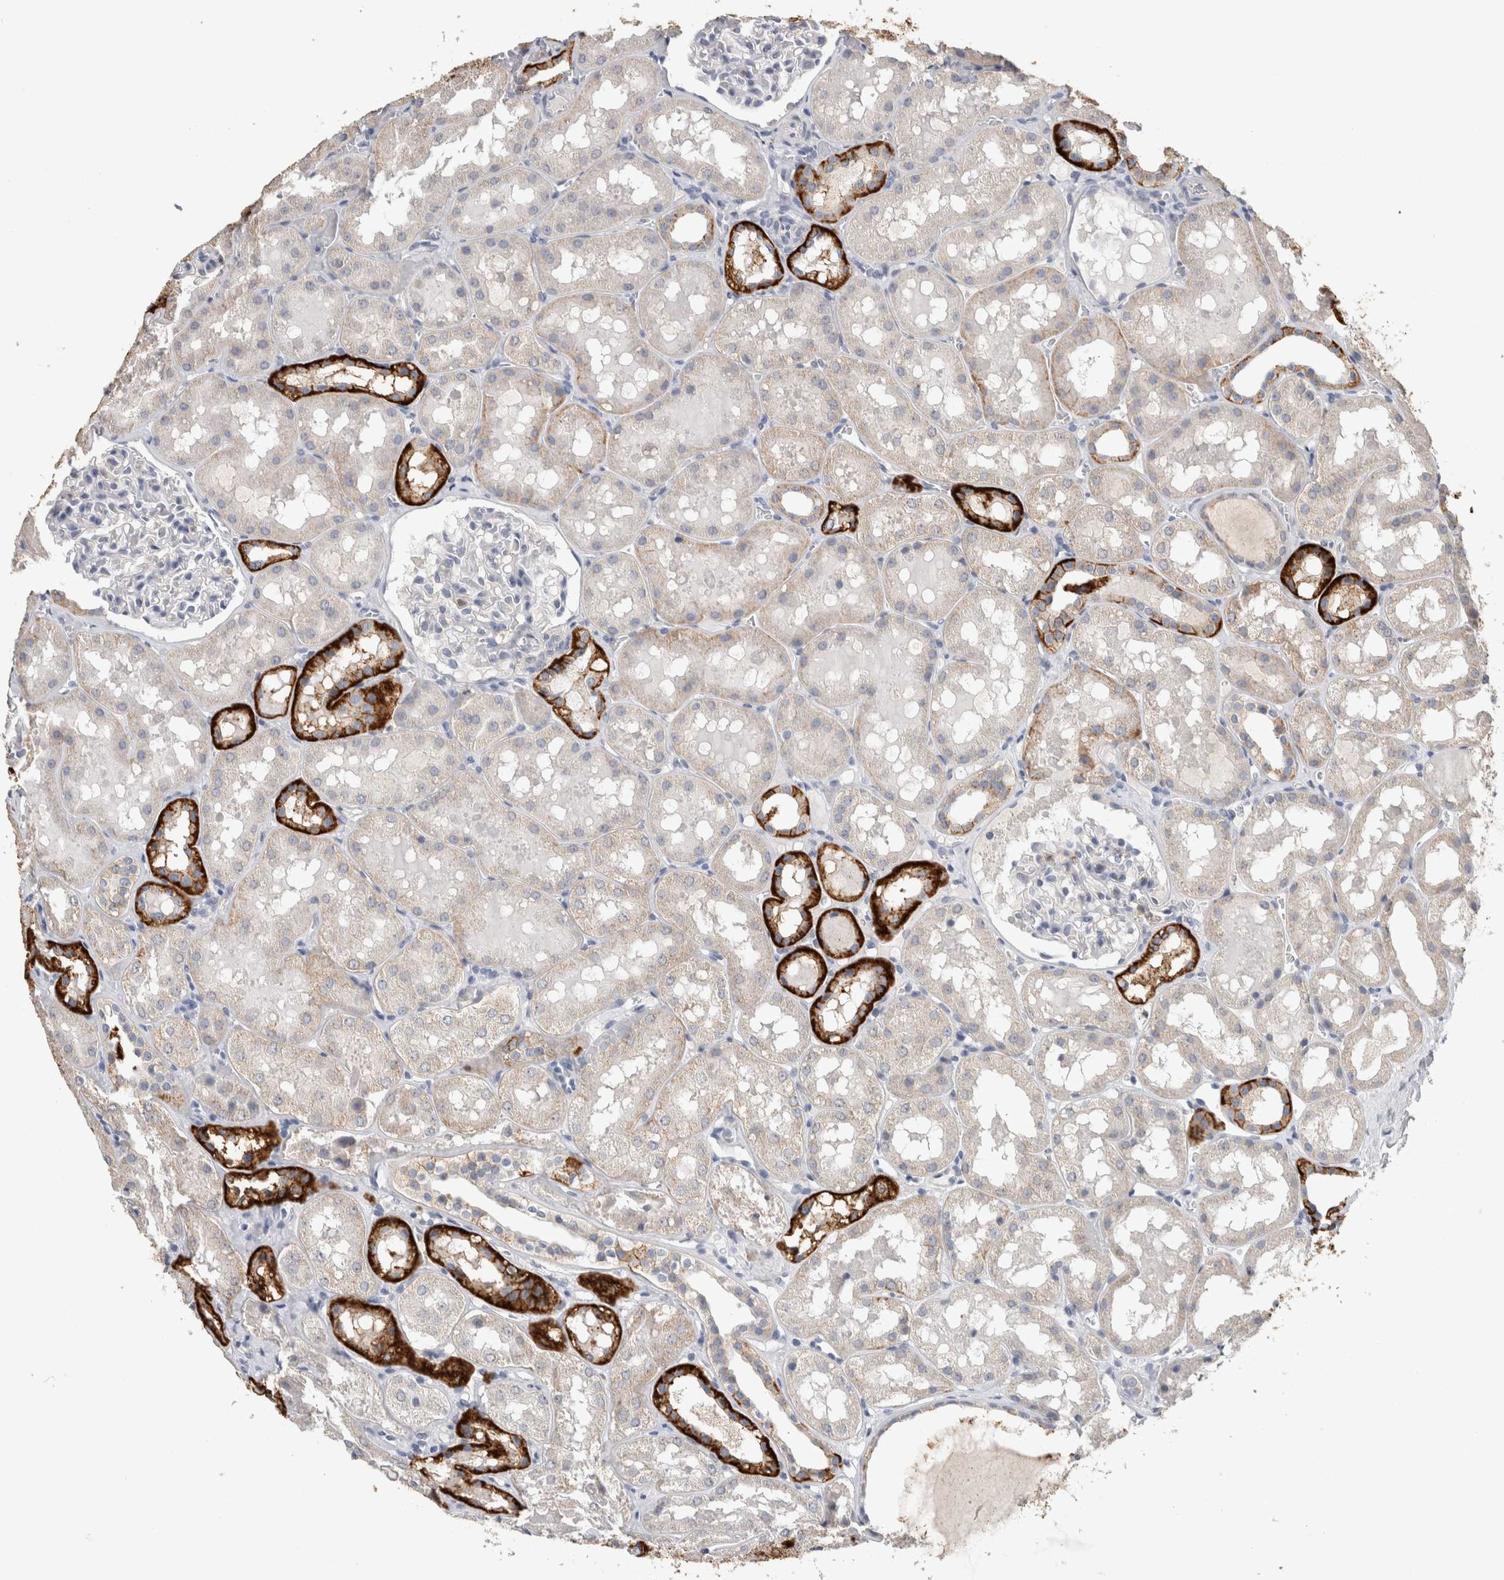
{"staining": {"intensity": "negative", "quantity": "none", "location": "none"}, "tissue": "kidney", "cell_type": "Cells in glomeruli", "image_type": "normal", "snomed": [{"axis": "morphology", "description": "Normal tissue, NOS"}, {"axis": "topography", "description": "Kidney"}, {"axis": "topography", "description": "Urinary bladder"}], "caption": "This histopathology image is of benign kidney stained with IHC to label a protein in brown with the nuclei are counter-stained blue. There is no staining in cells in glomeruli. (Immunohistochemistry, brightfield microscopy, high magnification).", "gene": "CNTFR", "patient": {"sex": "male", "age": 16}}